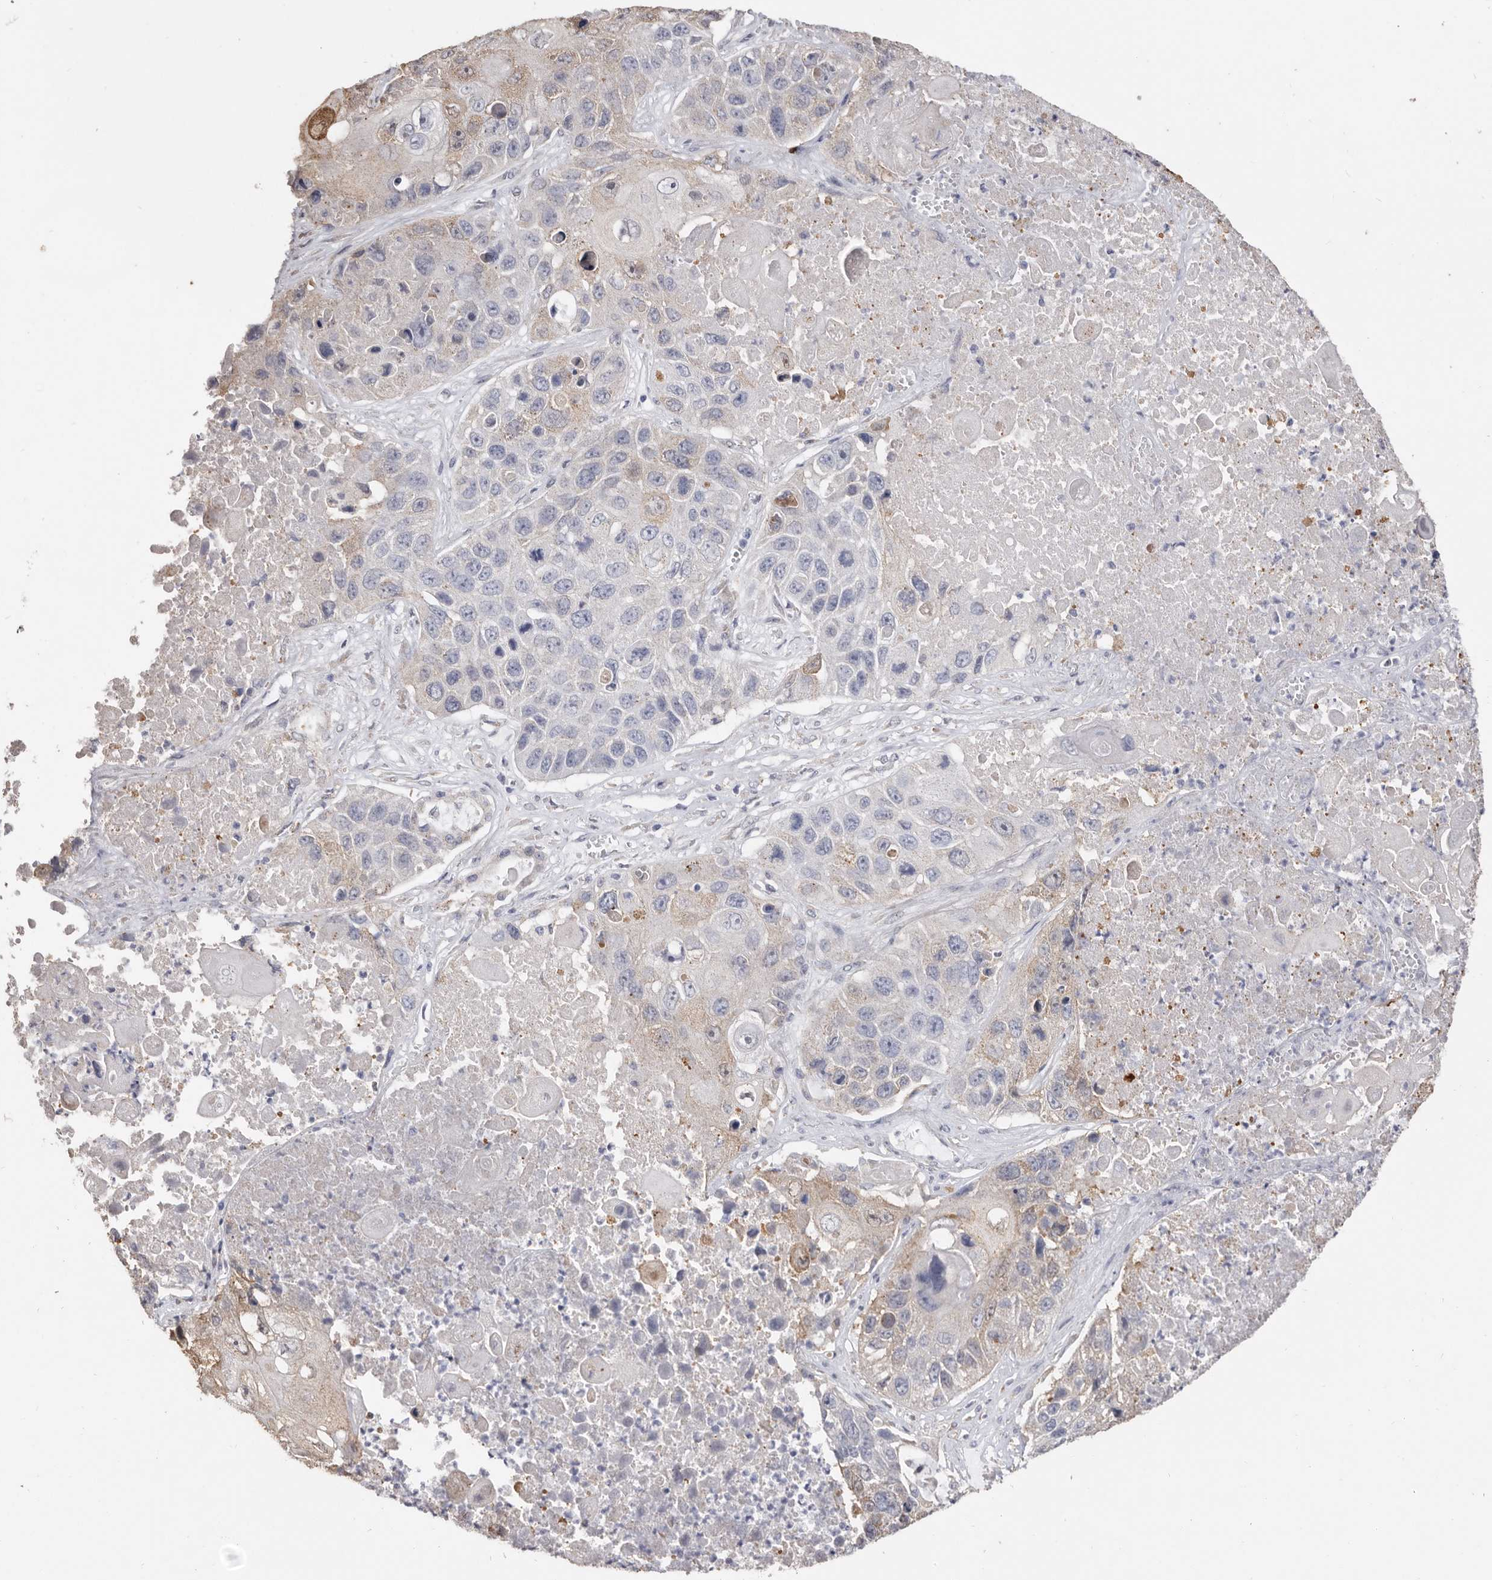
{"staining": {"intensity": "moderate", "quantity": "<25%", "location": "cytoplasmic/membranous"}, "tissue": "lung cancer", "cell_type": "Tumor cells", "image_type": "cancer", "snomed": [{"axis": "morphology", "description": "Squamous cell carcinoma, NOS"}, {"axis": "topography", "description": "Lung"}], "caption": "This micrograph exhibits immunohistochemistry (IHC) staining of squamous cell carcinoma (lung), with low moderate cytoplasmic/membranous staining in about <25% of tumor cells.", "gene": "LGALS7B", "patient": {"sex": "male", "age": 61}}